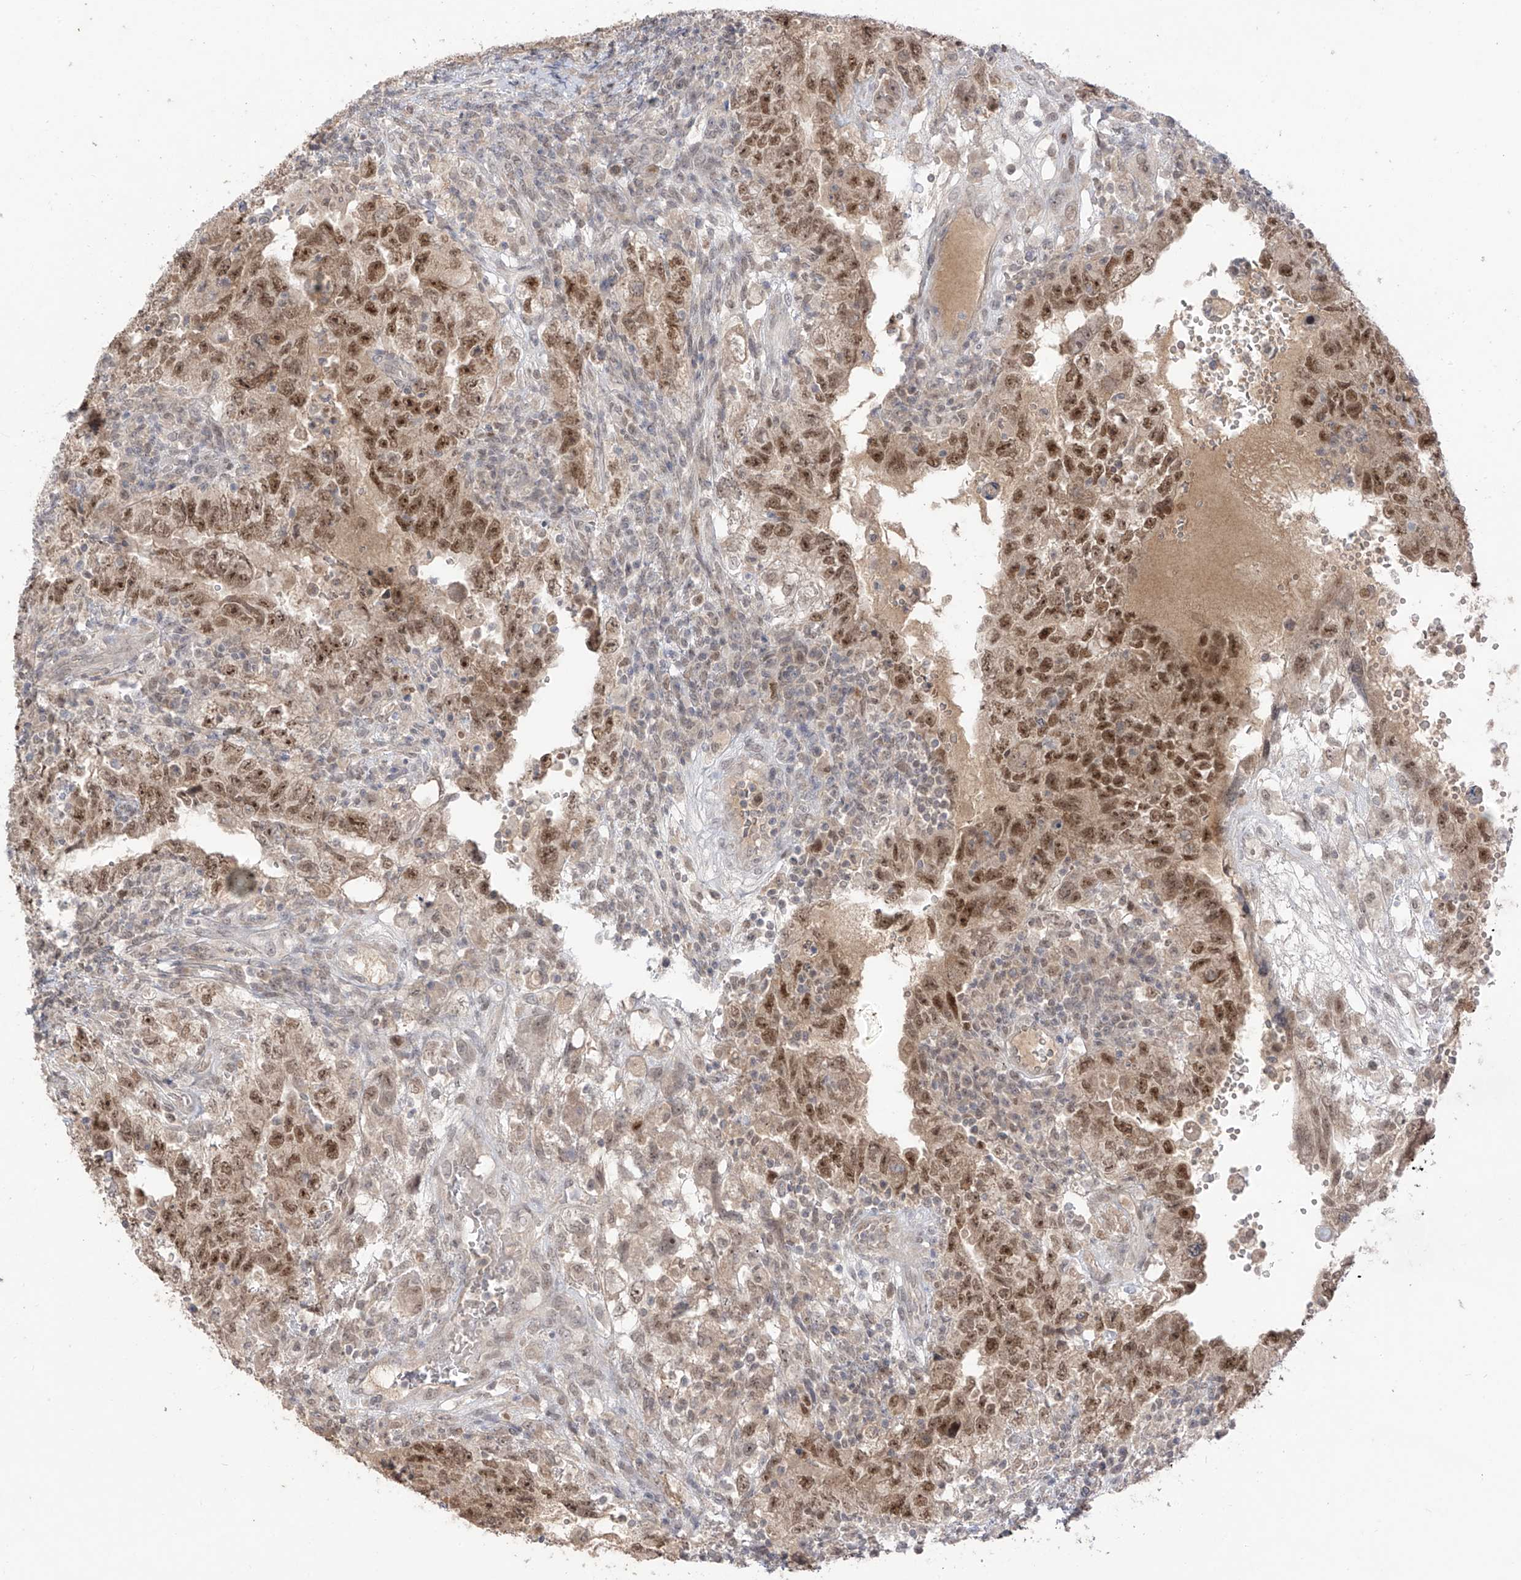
{"staining": {"intensity": "moderate", "quantity": ">75%", "location": "nuclear"}, "tissue": "testis cancer", "cell_type": "Tumor cells", "image_type": "cancer", "snomed": [{"axis": "morphology", "description": "Carcinoma, Embryonal, NOS"}, {"axis": "topography", "description": "Testis"}], "caption": "Testis cancer (embryonal carcinoma) stained for a protein demonstrates moderate nuclear positivity in tumor cells.", "gene": "OGT", "patient": {"sex": "male", "age": 26}}